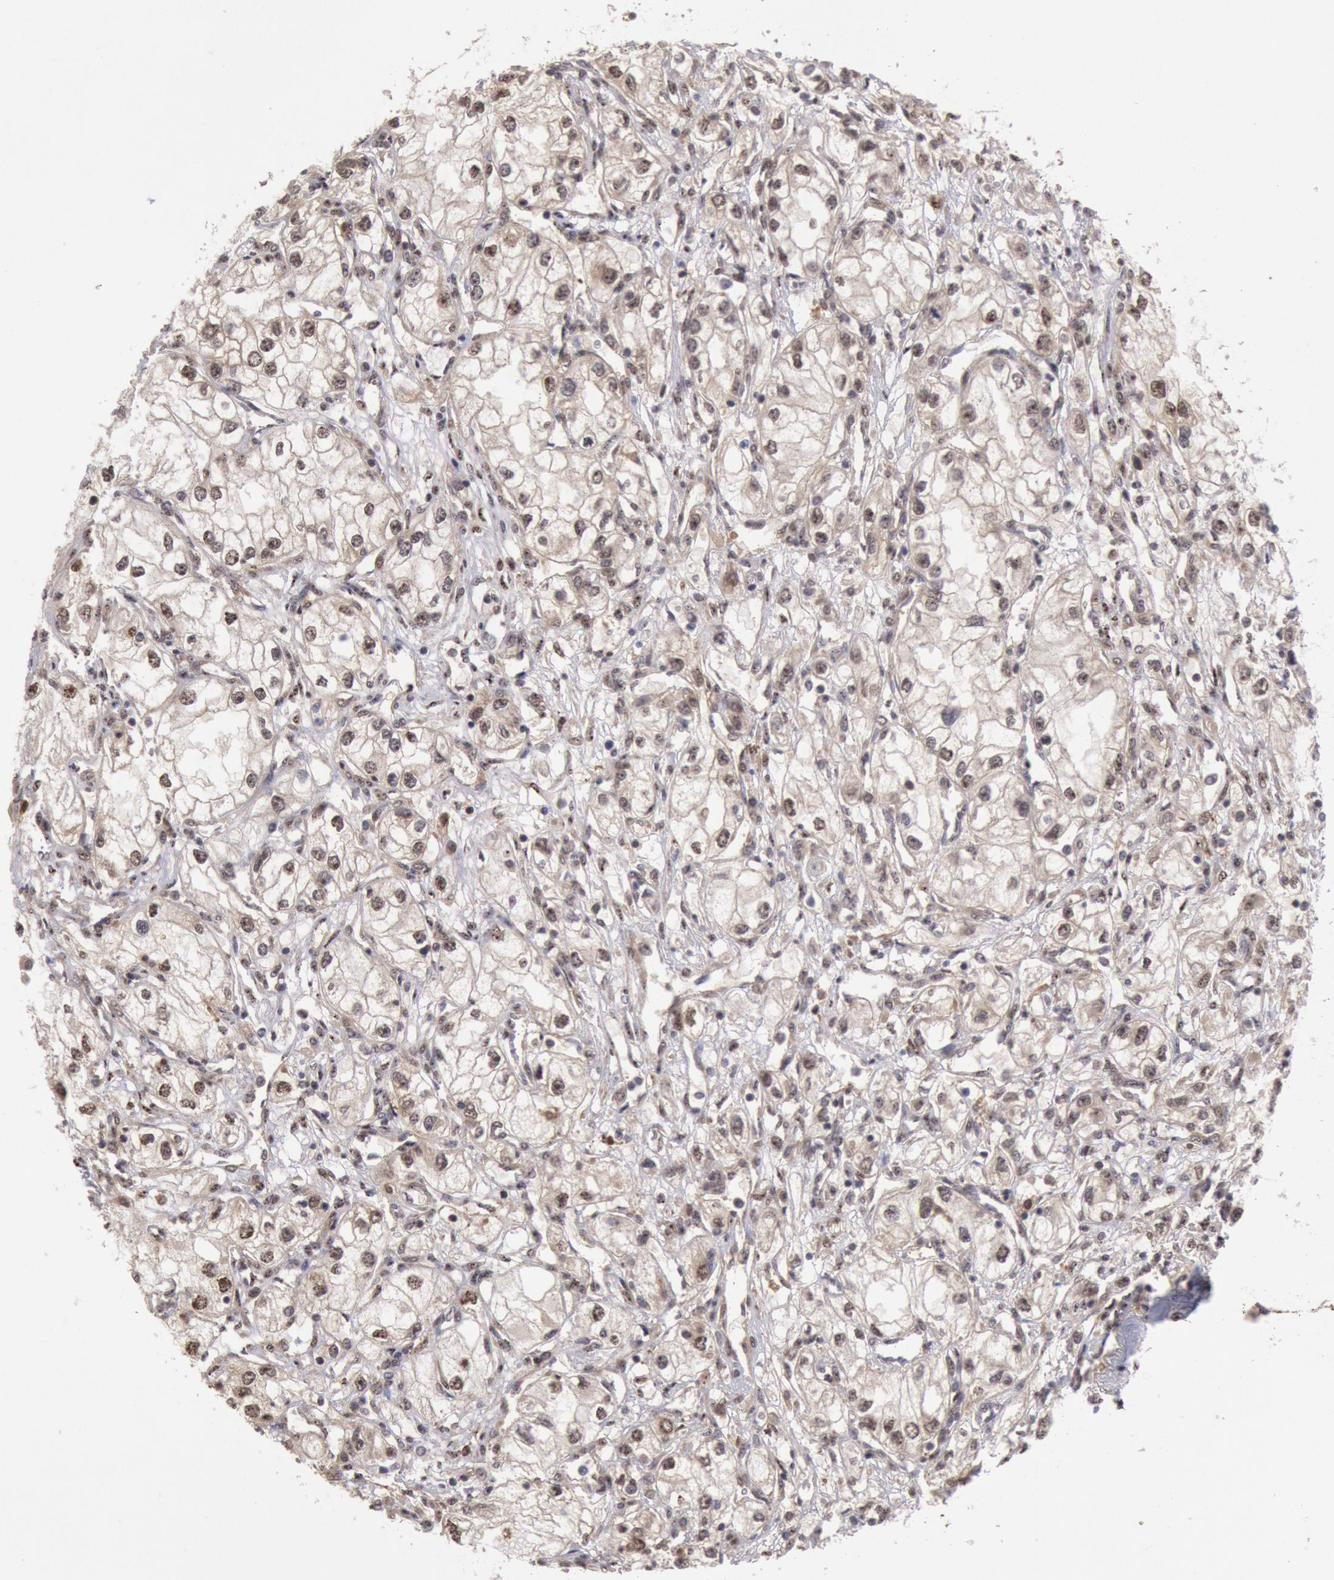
{"staining": {"intensity": "weak", "quantity": "25%-75%", "location": "cytoplasmic/membranous,nuclear"}, "tissue": "renal cancer", "cell_type": "Tumor cells", "image_type": "cancer", "snomed": [{"axis": "morphology", "description": "Adenocarcinoma, NOS"}, {"axis": "topography", "description": "Kidney"}], "caption": "Immunohistochemical staining of human renal adenocarcinoma reveals weak cytoplasmic/membranous and nuclear protein expression in approximately 25%-75% of tumor cells.", "gene": "STX17", "patient": {"sex": "male", "age": 57}}